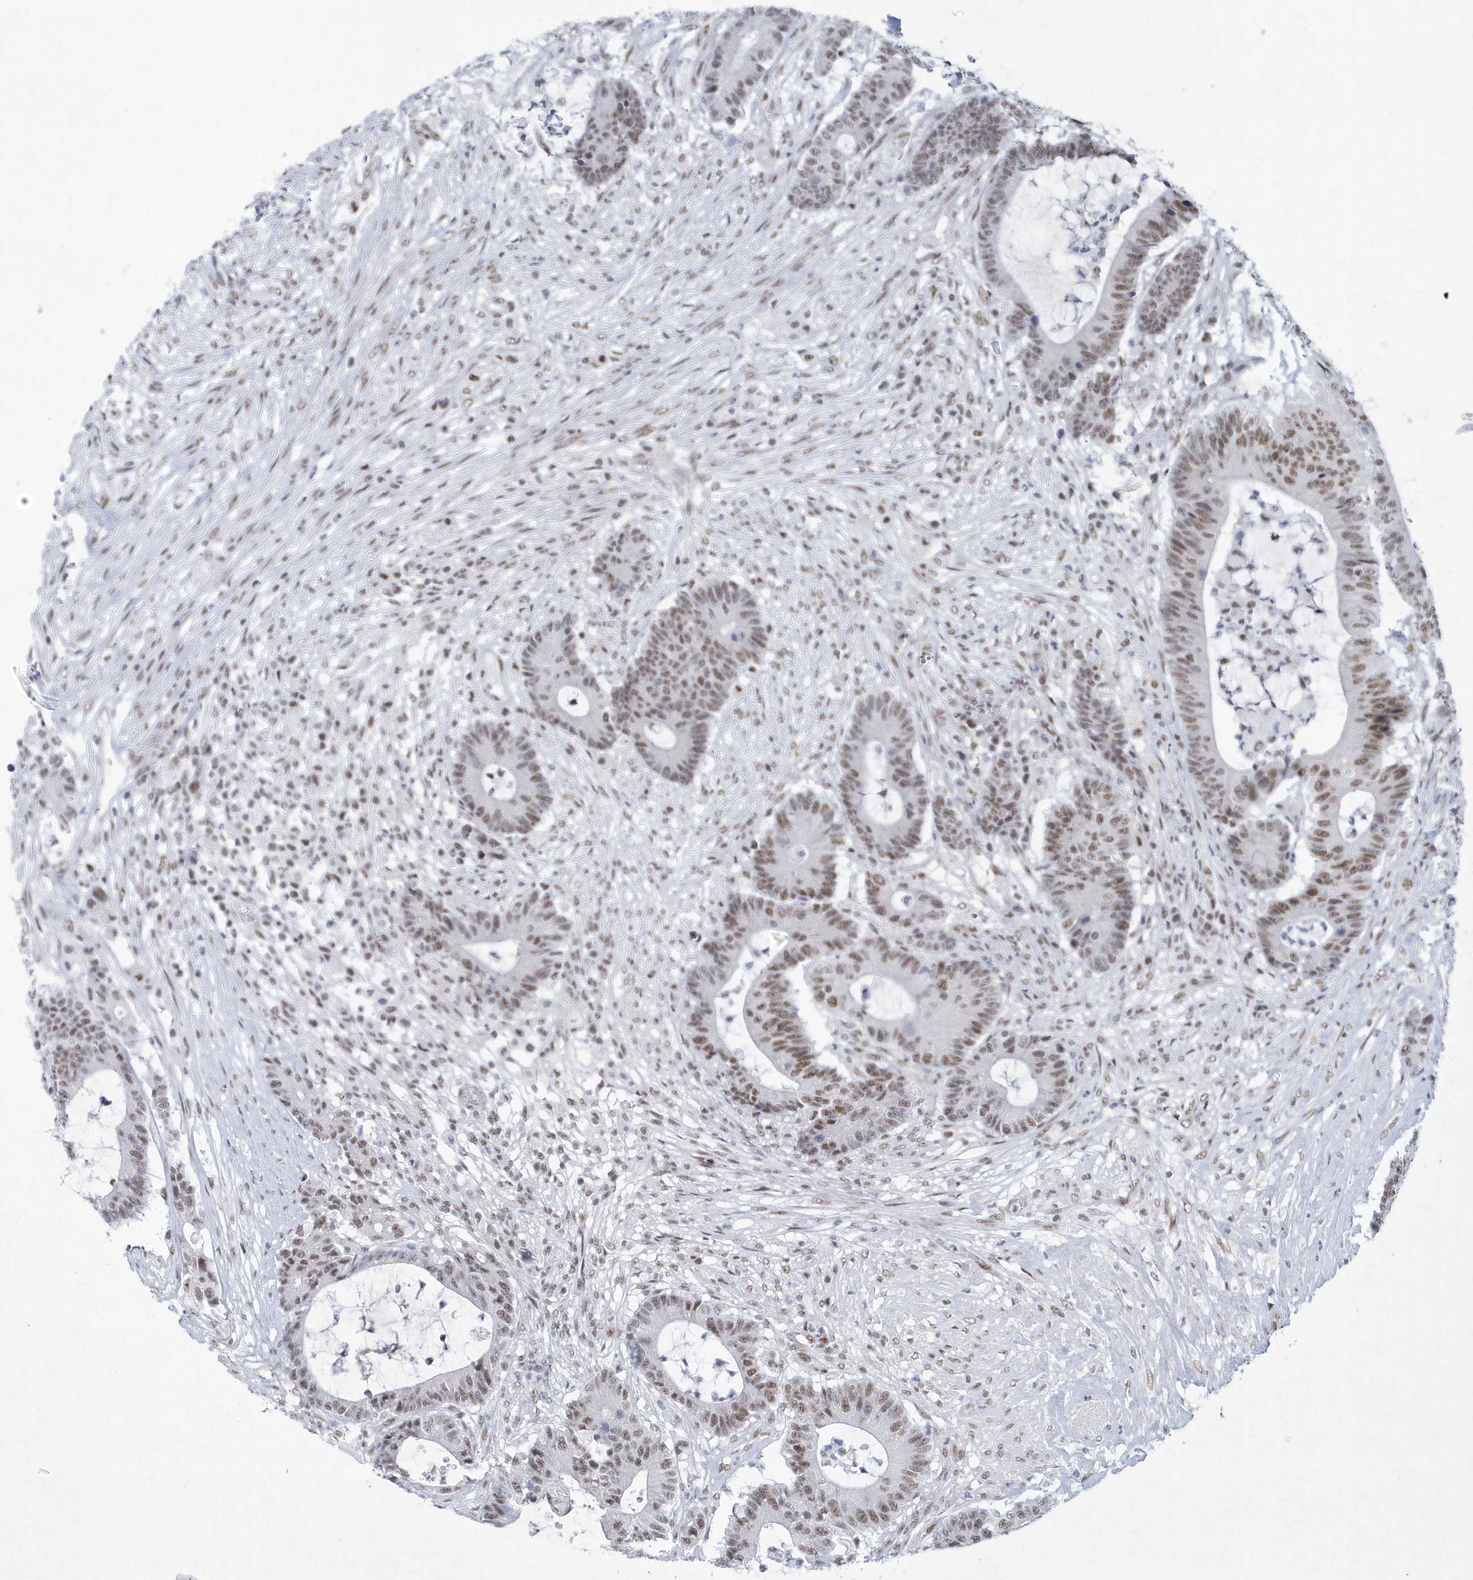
{"staining": {"intensity": "moderate", "quantity": ">75%", "location": "nuclear"}, "tissue": "colorectal cancer", "cell_type": "Tumor cells", "image_type": "cancer", "snomed": [{"axis": "morphology", "description": "Adenocarcinoma, NOS"}, {"axis": "topography", "description": "Colon"}], "caption": "Immunohistochemical staining of human colorectal cancer shows moderate nuclear protein expression in approximately >75% of tumor cells. Immunohistochemistry (ihc) stains the protein in brown and the nuclei are stained blue.", "gene": "DCLRE1A", "patient": {"sex": "female", "age": 84}}